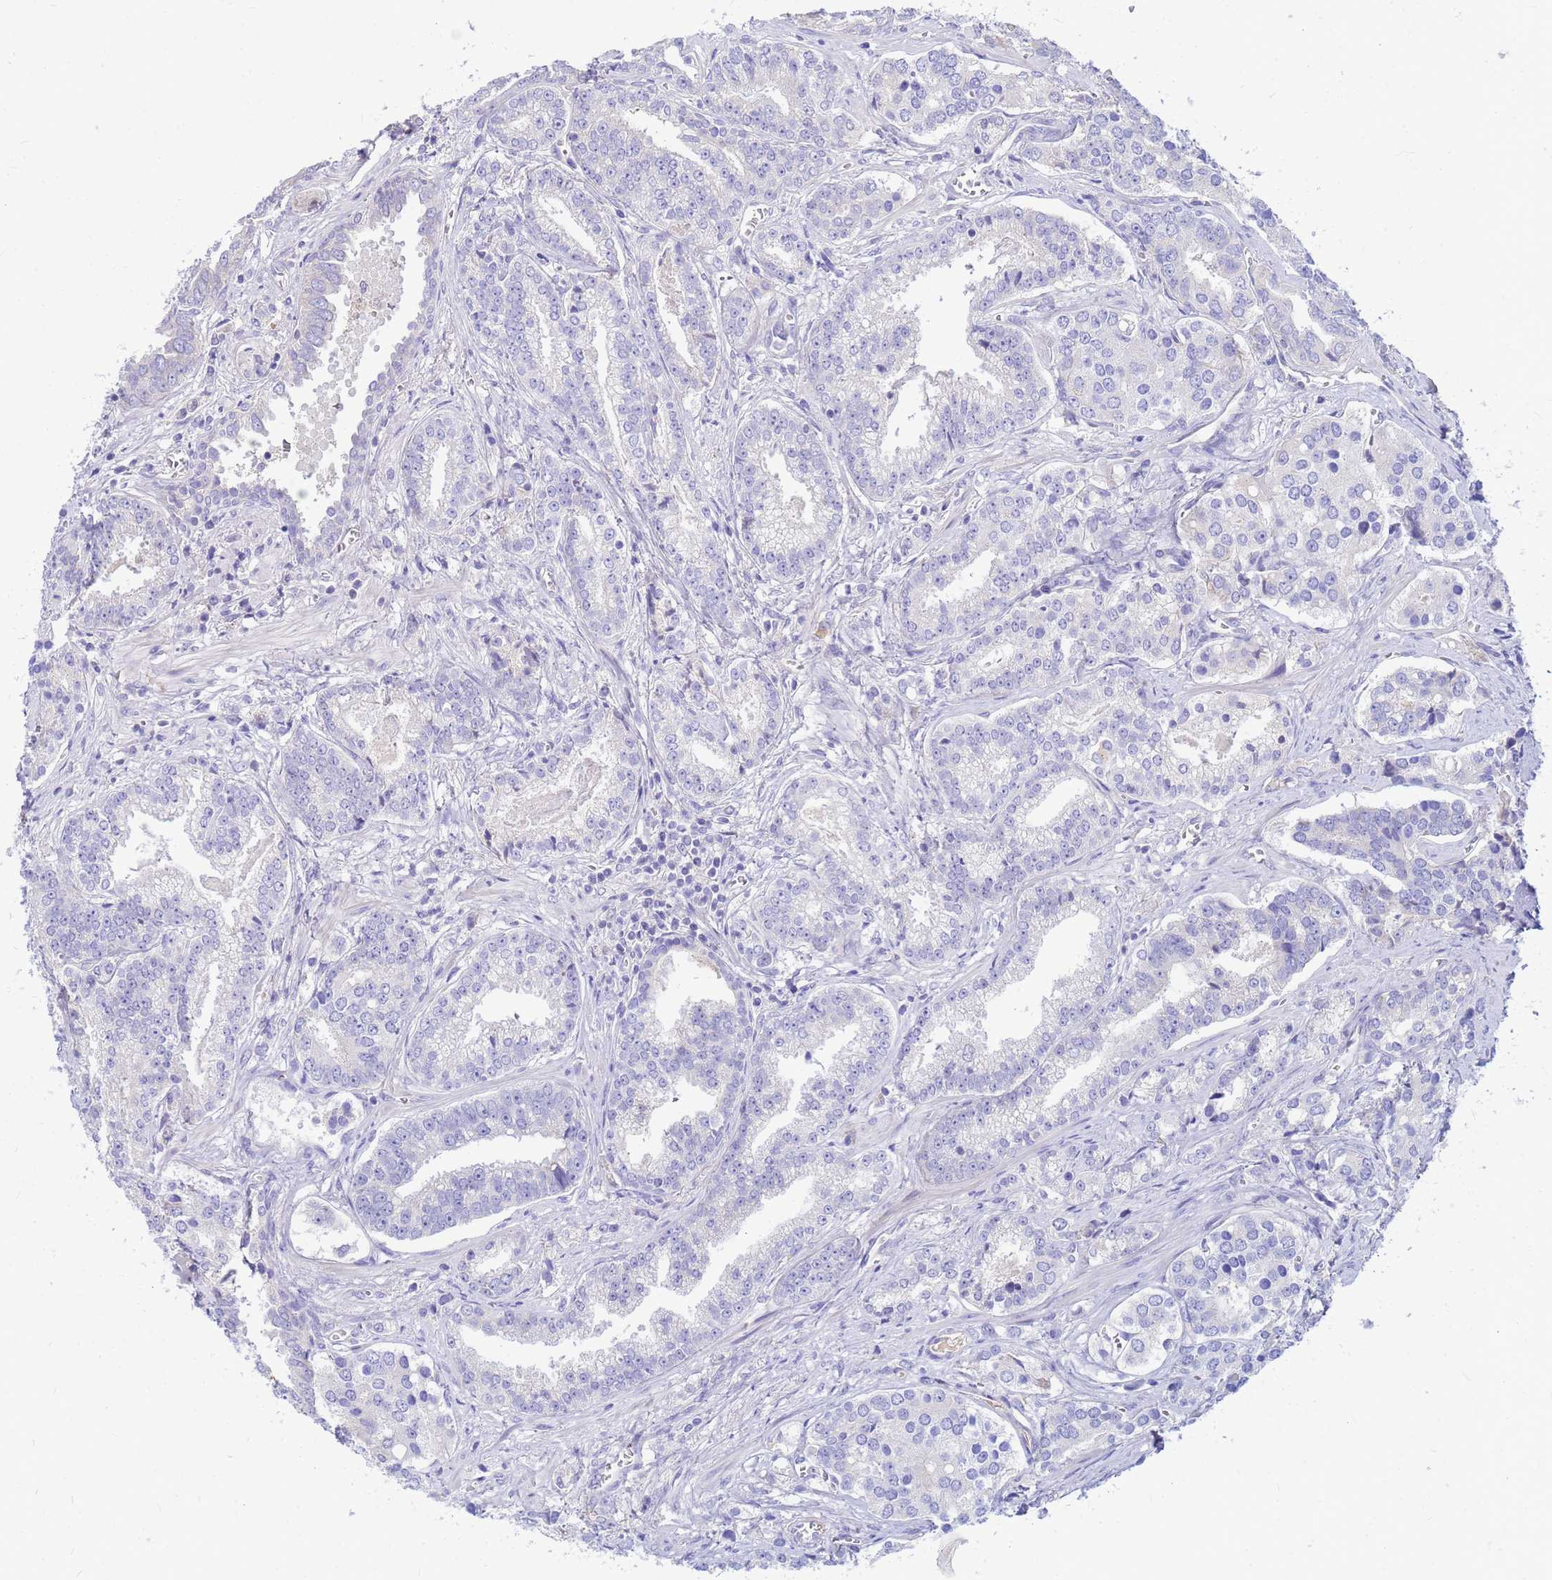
{"staining": {"intensity": "negative", "quantity": "none", "location": "none"}, "tissue": "prostate cancer", "cell_type": "Tumor cells", "image_type": "cancer", "snomed": [{"axis": "morphology", "description": "Adenocarcinoma, High grade"}, {"axis": "topography", "description": "Prostate"}], "caption": "Human prostate cancer (adenocarcinoma (high-grade)) stained for a protein using immunohistochemistry displays no expression in tumor cells.", "gene": "DPRX", "patient": {"sex": "male", "age": 67}}